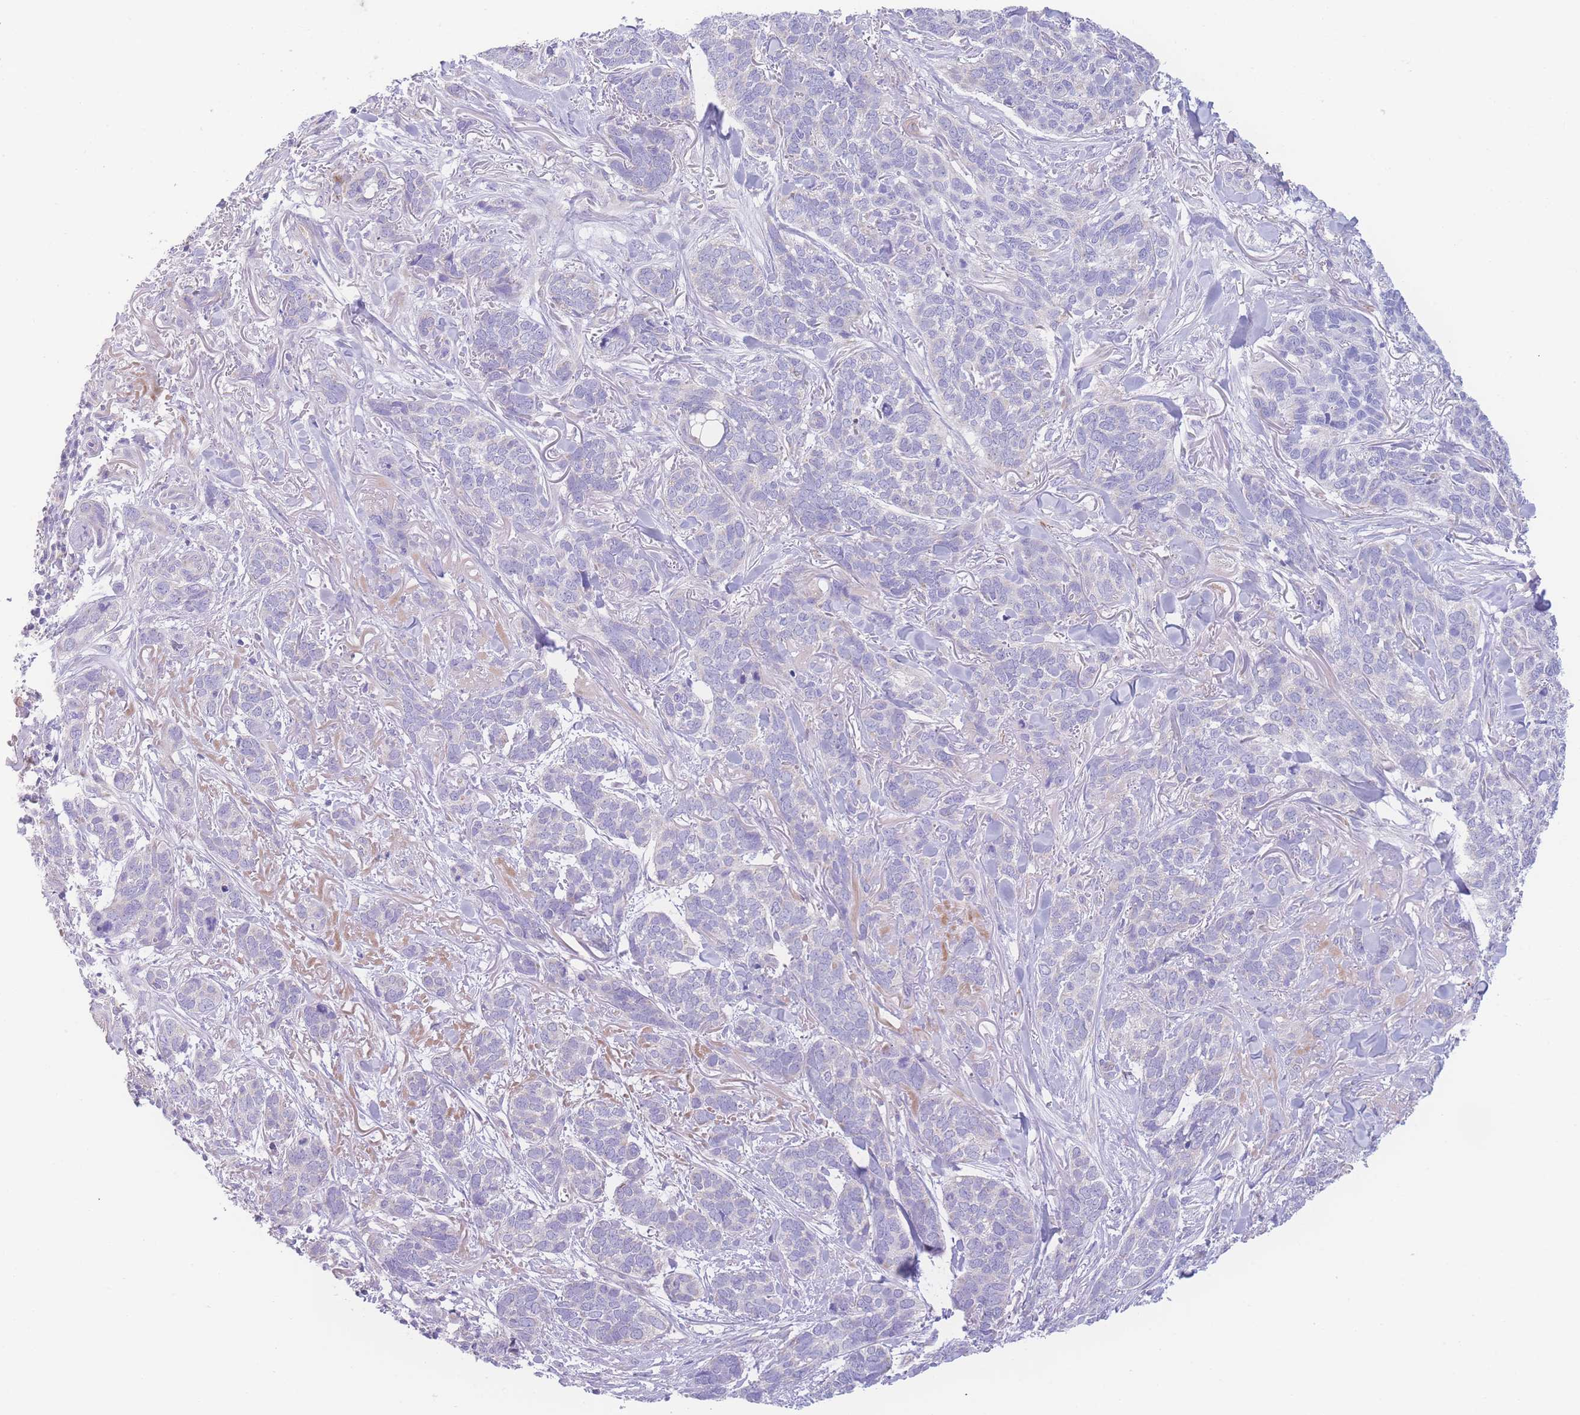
{"staining": {"intensity": "negative", "quantity": "none", "location": "none"}, "tissue": "skin cancer", "cell_type": "Tumor cells", "image_type": "cancer", "snomed": [{"axis": "morphology", "description": "Basal cell carcinoma"}, {"axis": "topography", "description": "Skin"}], "caption": "Immunohistochemical staining of human skin basal cell carcinoma demonstrates no significant positivity in tumor cells.", "gene": "NBEAL1", "patient": {"sex": "male", "age": 86}}